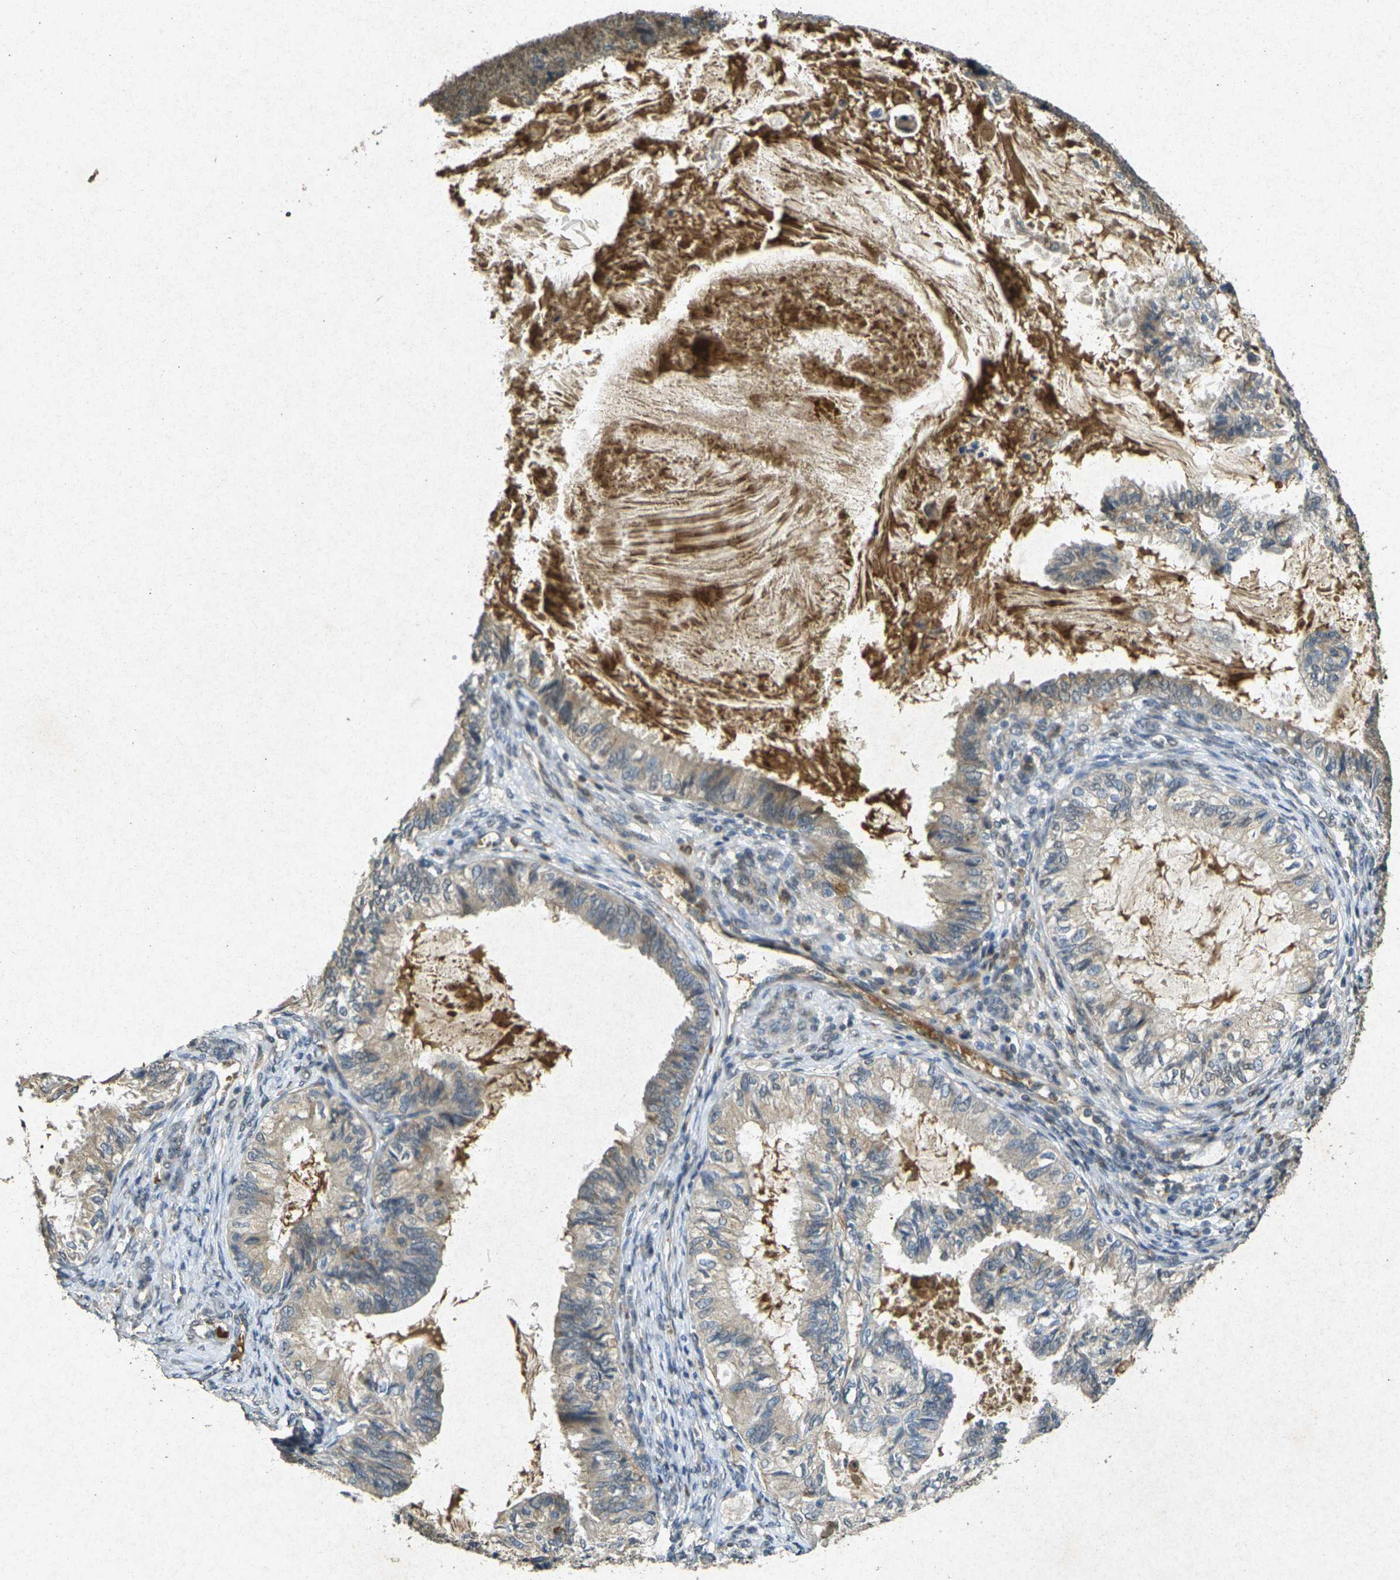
{"staining": {"intensity": "weak", "quantity": ">75%", "location": "cytoplasmic/membranous"}, "tissue": "cervical cancer", "cell_type": "Tumor cells", "image_type": "cancer", "snomed": [{"axis": "morphology", "description": "Normal tissue, NOS"}, {"axis": "morphology", "description": "Adenocarcinoma, NOS"}, {"axis": "topography", "description": "Cervix"}, {"axis": "topography", "description": "Endometrium"}], "caption": "Immunohistochemistry (IHC) of human cervical cancer displays low levels of weak cytoplasmic/membranous staining in approximately >75% of tumor cells.", "gene": "RGMA", "patient": {"sex": "female", "age": 86}}